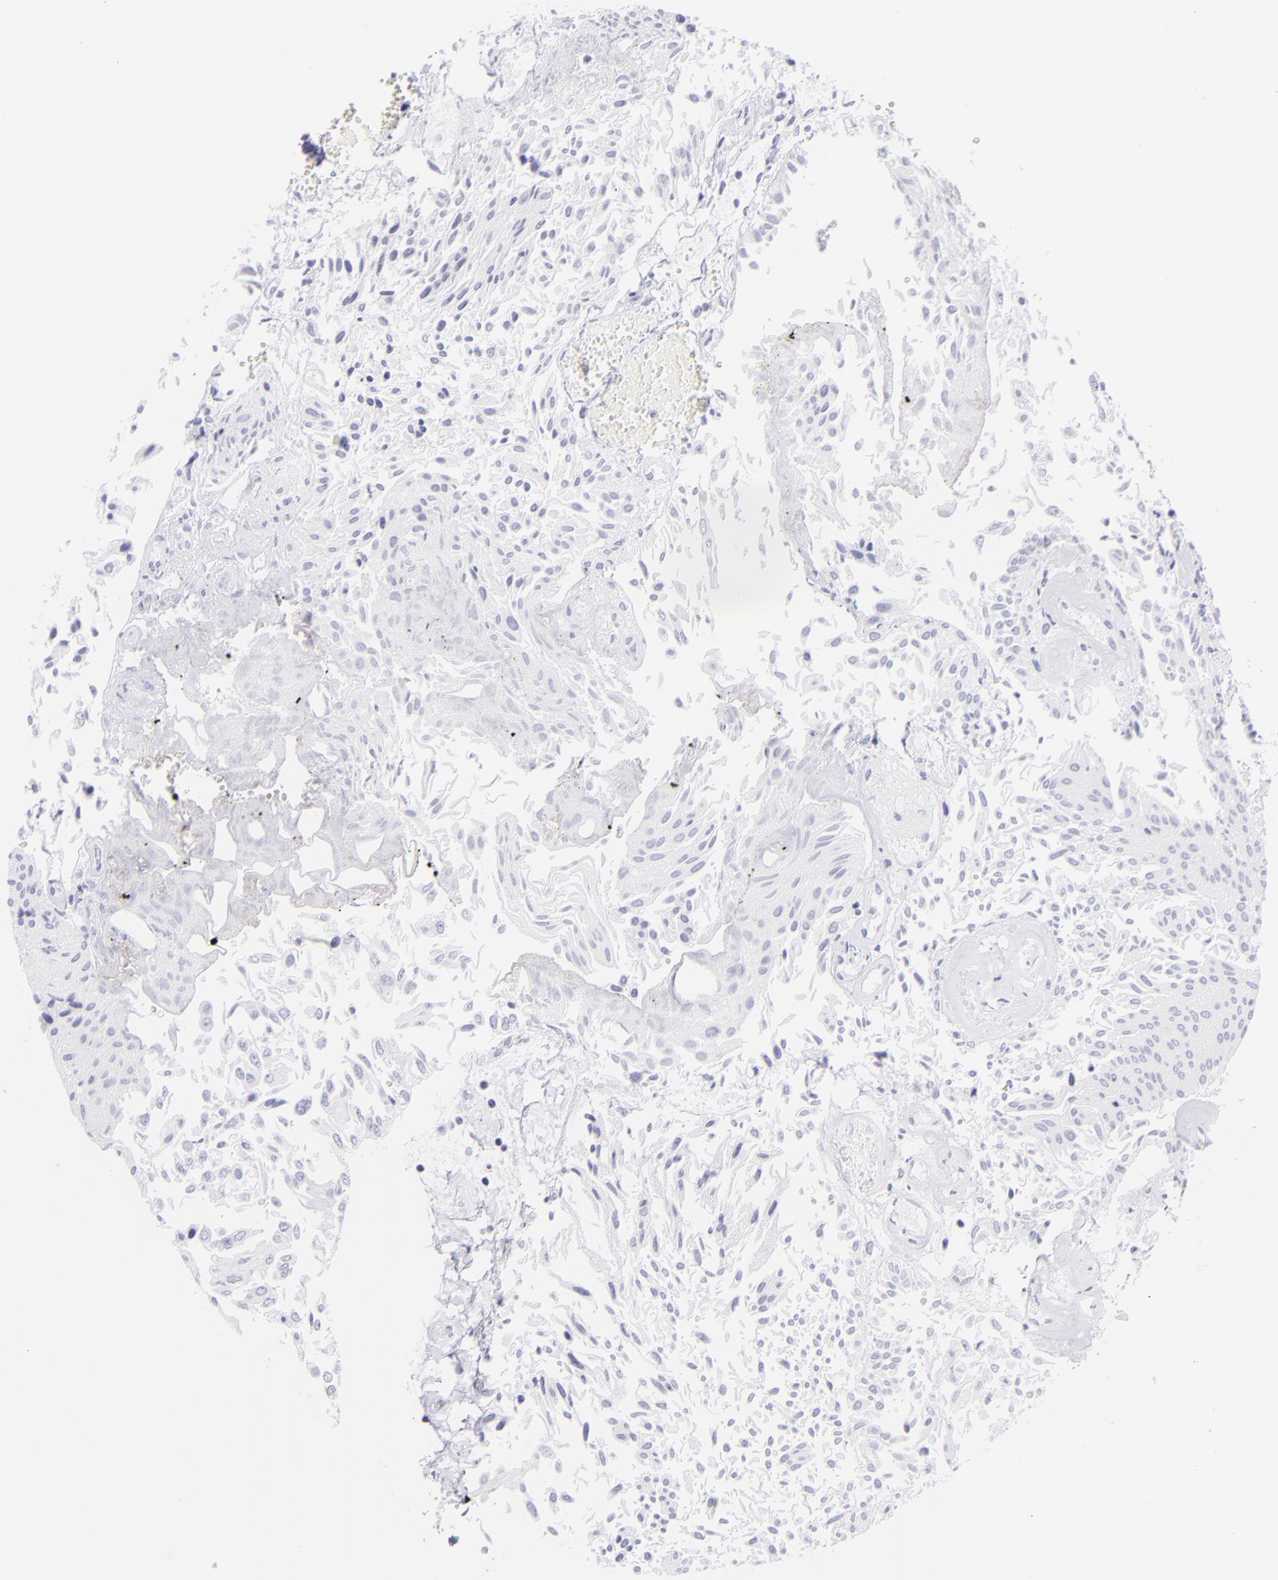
{"staining": {"intensity": "negative", "quantity": "none", "location": "none"}, "tissue": "urothelial cancer", "cell_type": "Tumor cells", "image_type": "cancer", "snomed": [{"axis": "morphology", "description": "Urothelial carcinoma, Low grade"}, {"axis": "topography", "description": "Urinary bladder"}], "caption": "Micrograph shows no protein positivity in tumor cells of low-grade urothelial carcinoma tissue.", "gene": "CNP", "patient": {"sex": "male", "age": 86}}